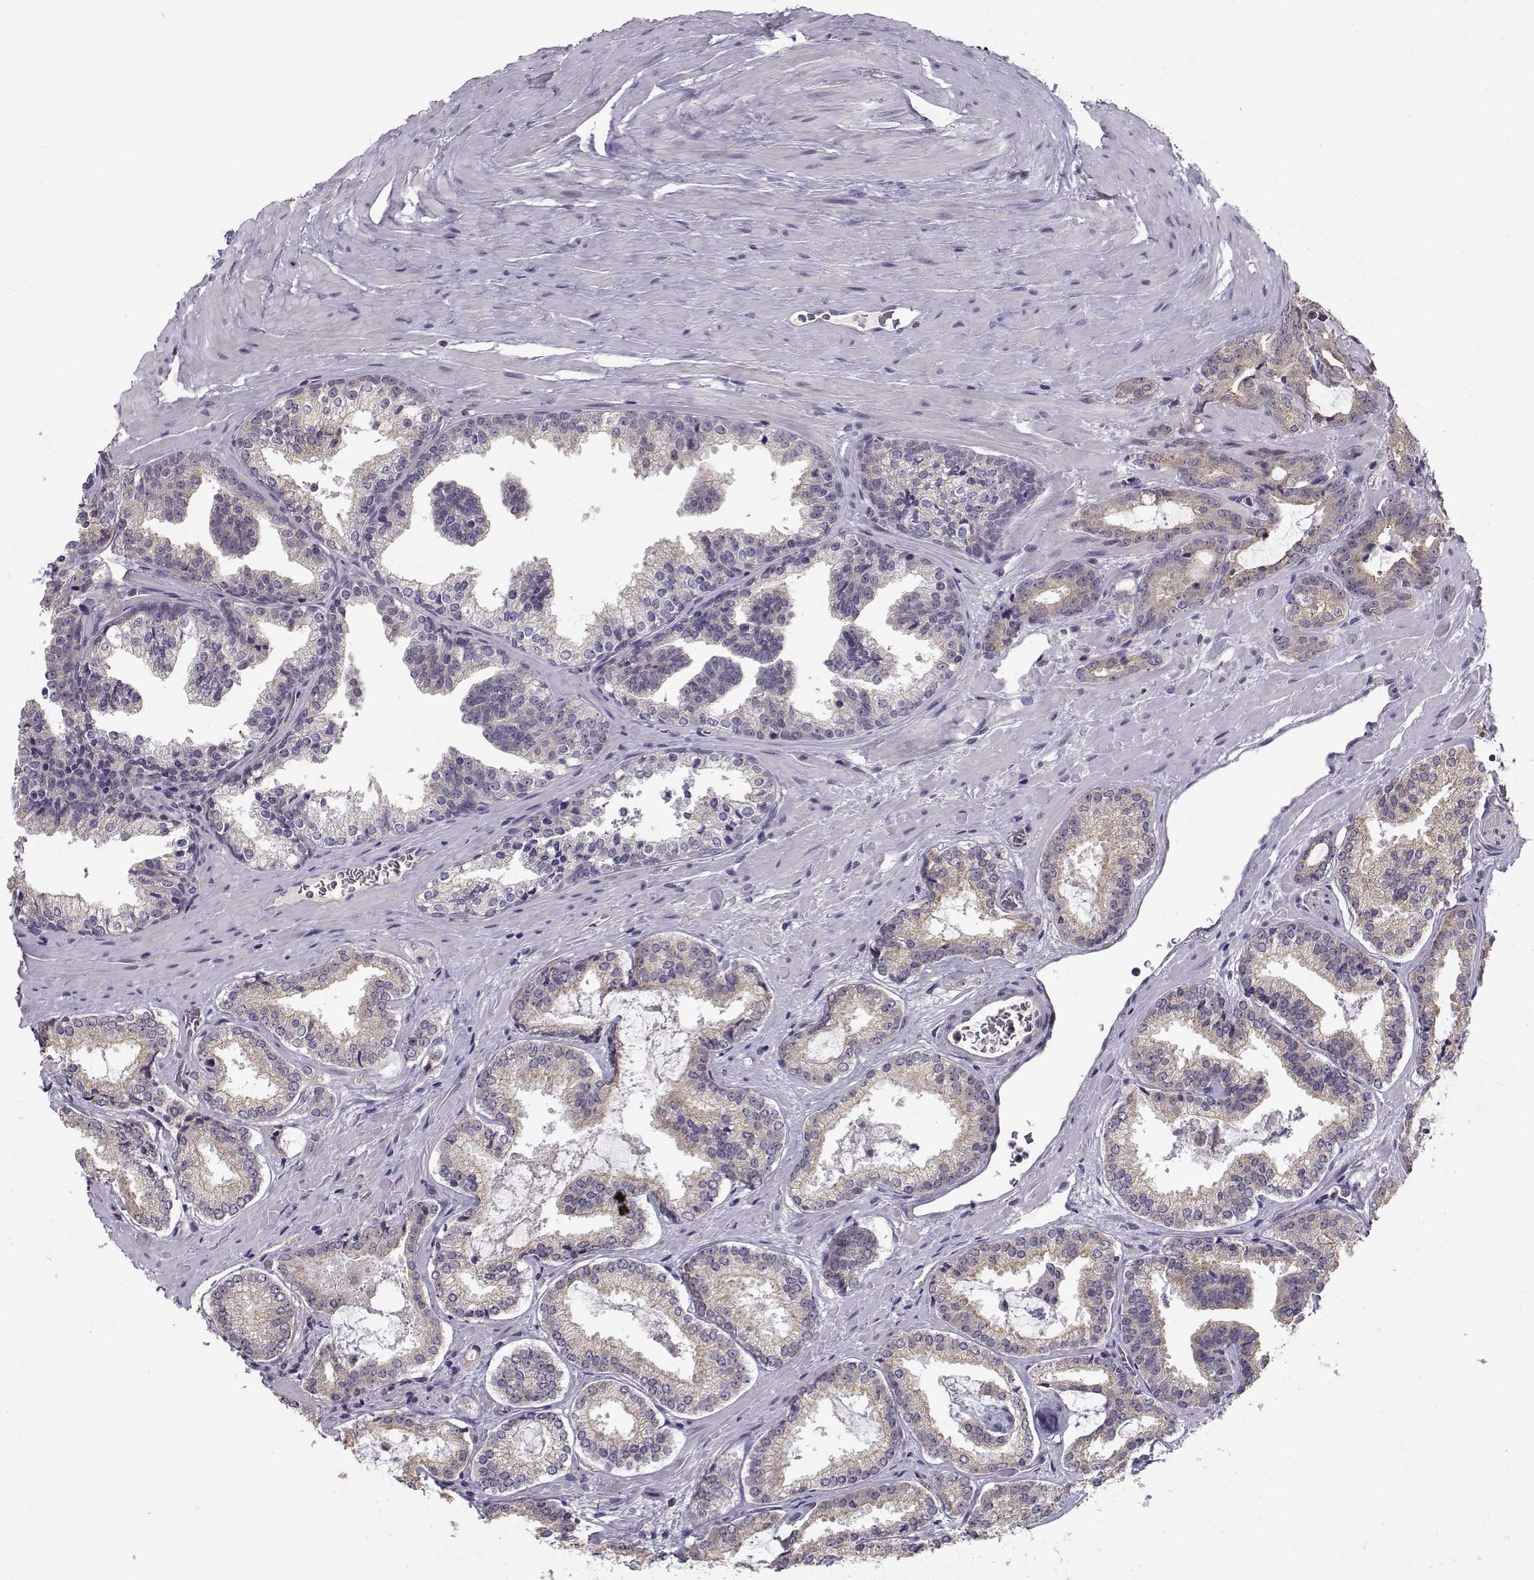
{"staining": {"intensity": "weak", "quantity": ">75%", "location": "cytoplasmic/membranous"}, "tissue": "prostate cancer", "cell_type": "Tumor cells", "image_type": "cancer", "snomed": [{"axis": "morphology", "description": "Adenocarcinoma, NOS"}, {"axis": "morphology", "description": "Adenocarcinoma, High grade"}, {"axis": "topography", "description": "Prostate"}], "caption": "A low amount of weak cytoplasmic/membranous staining is present in approximately >75% of tumor cells in prostate high-grade adenocarcinoma tissue.", "gene": "TMEM145", "patient": {"sex": "male", "age": 62}}